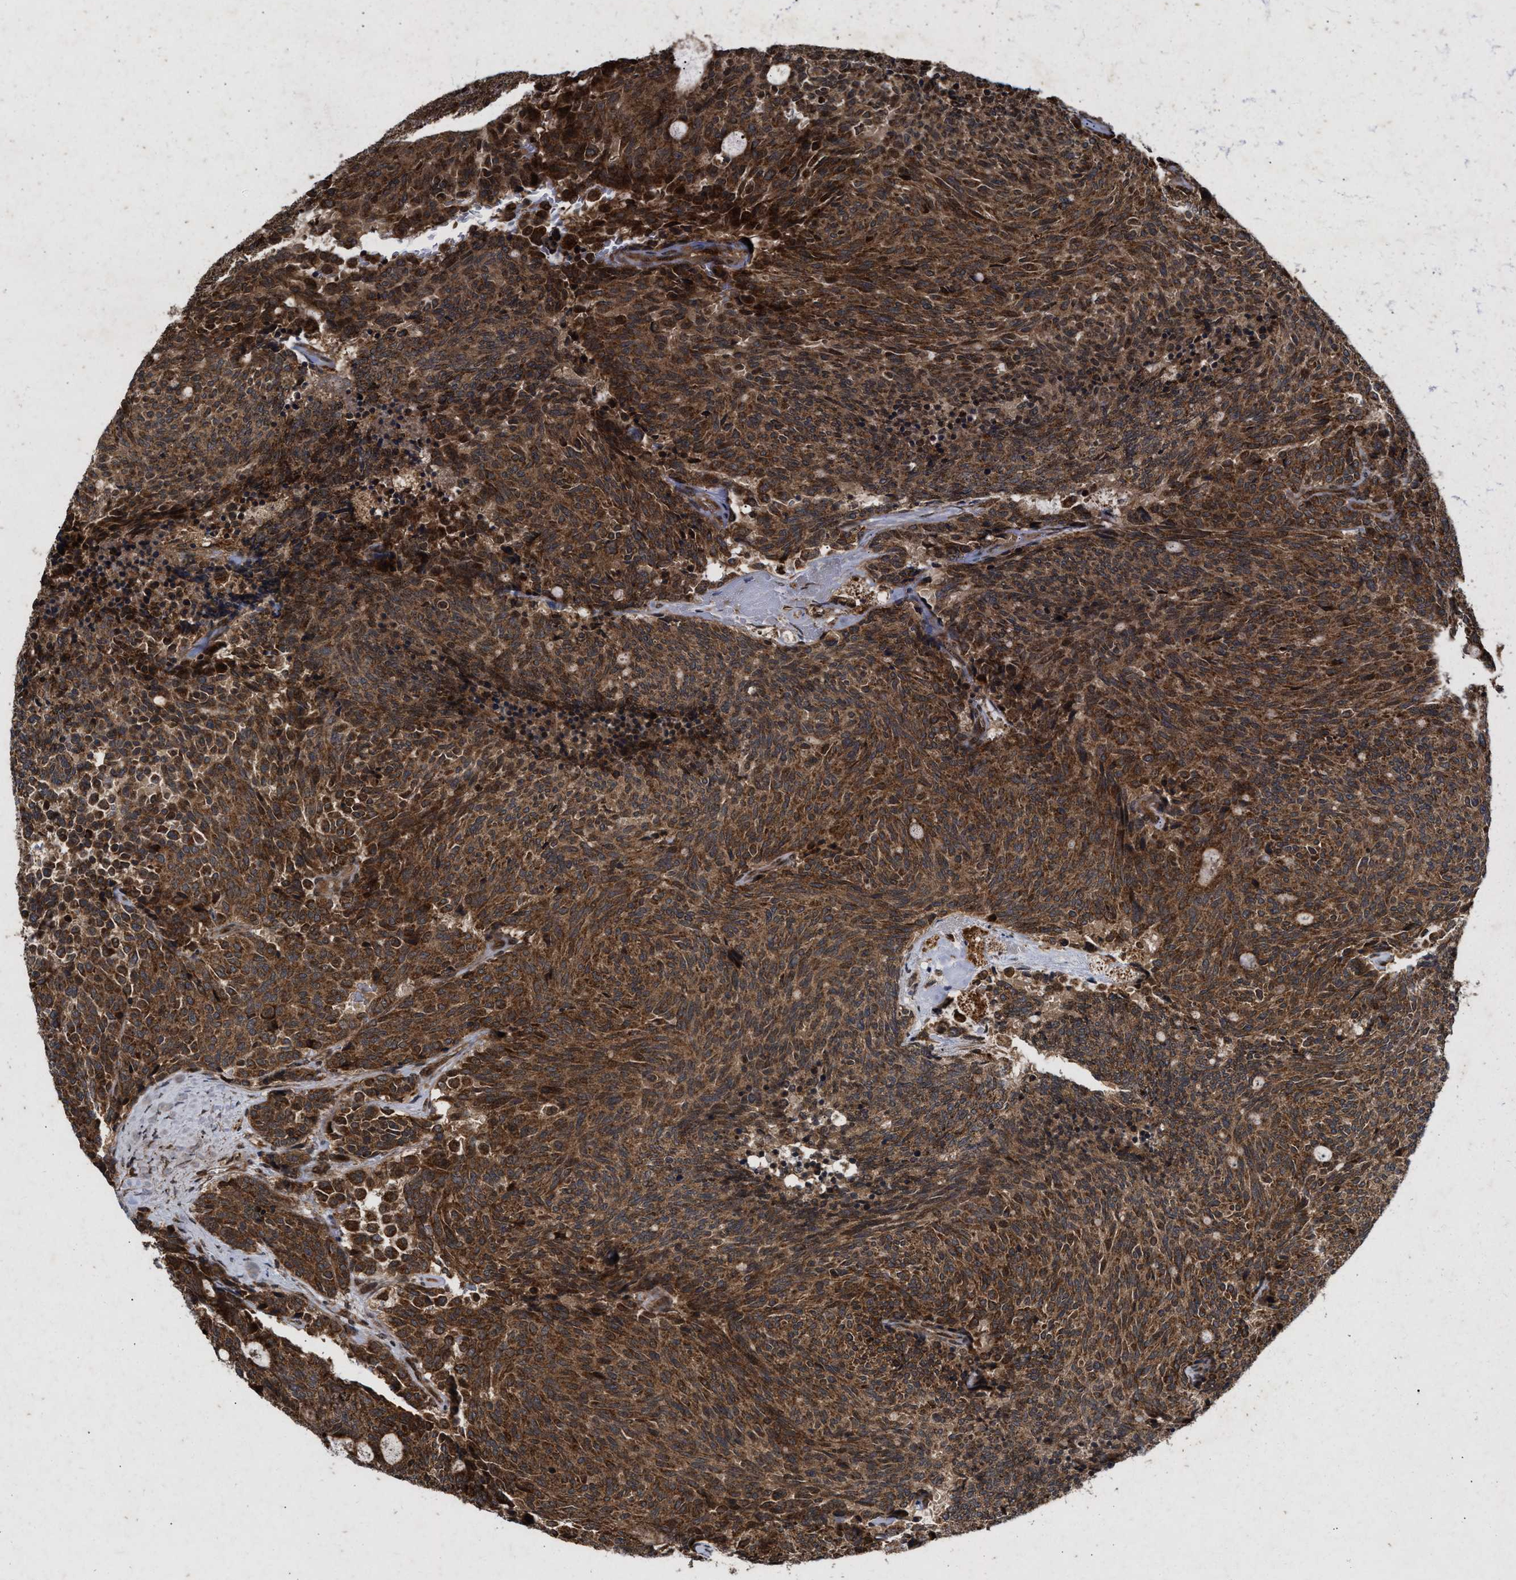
{"staining": {"intensity": "strong", "quantity": ">75%", "location": "cytoplasmic/membranous"}, "tissue": "carcinoid", "cell_type": "Tumor cells", "image_type": "cancer", "snomed": [{"axis": "morphology", "description": "Carcinoid, malignant, NOS"}, {"axis": "topography", "description": "Pancreas"}], "caption": "Carcinoid stained with immunohistochemistry (IHC) demonstrates strong cytoplasmic/membranous staining in approximately >75% of tumor cells. (Brightfield microscopy of DAB IHC at high magnification).", "gene": "CFLAR", "patient": {"sex": "female", "age": 54}}